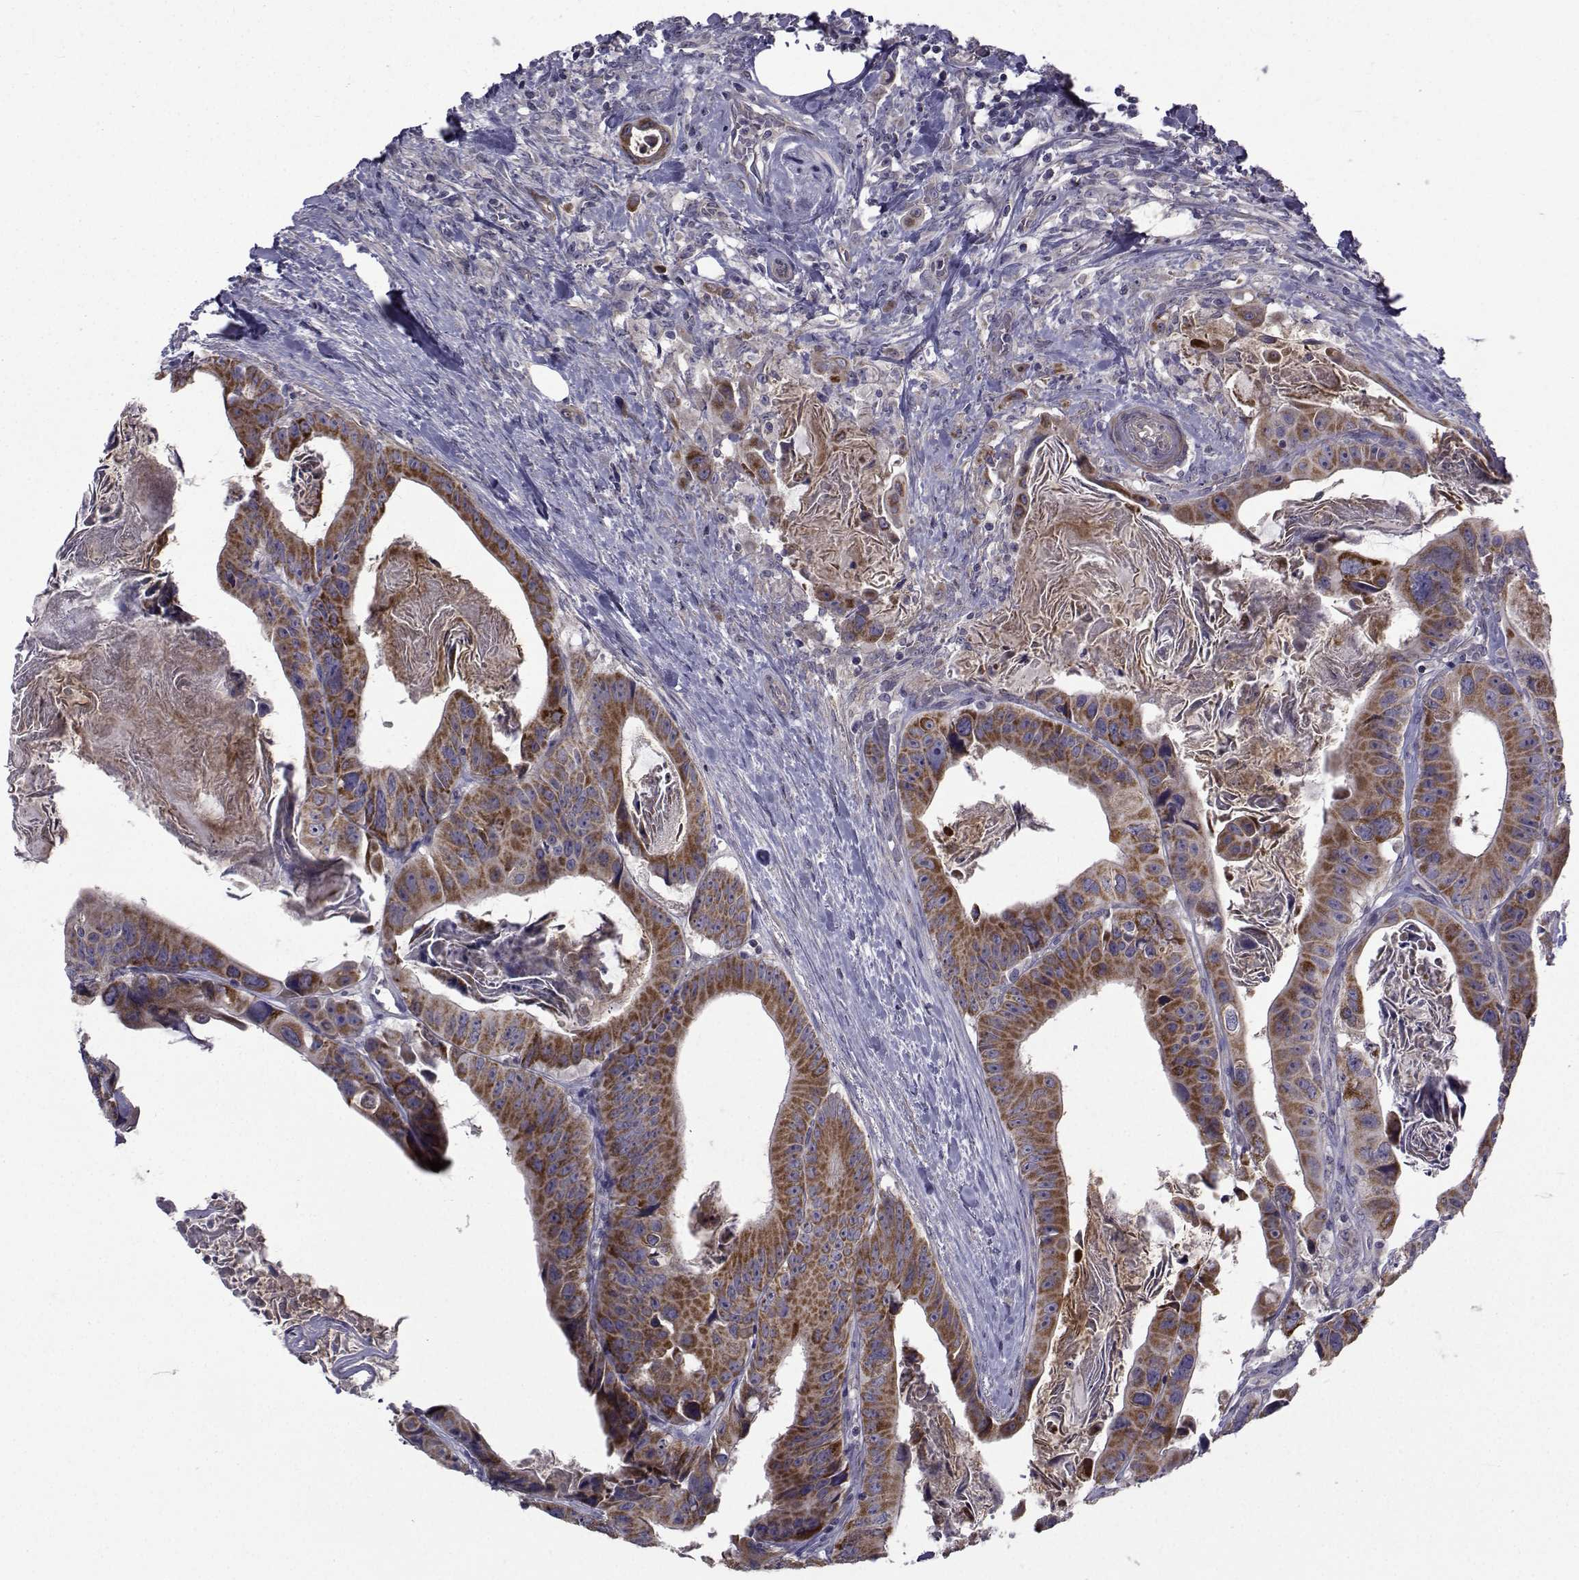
{"staining": {"intensity": "strong", "quantity": "25%-75%", "location": "cytoplasmic/membranous"}, "tissue": "colorectal cancer", "cell_type": "Tumor cells", "image_type": "cancer", "snomed": [{"axis": "morphology", "description": "Adenocarcinoma, NOS"}, {"axis": "topography", "description": "Rectum"}], "caption": "A micrograph of human colorectal adenocarcinoma stained for a protein displays strong cytoplasmic/membranous brown staining in tumor cells.", "gene": "CFAP74", "patient": {"sex": "male", "age": 64}}